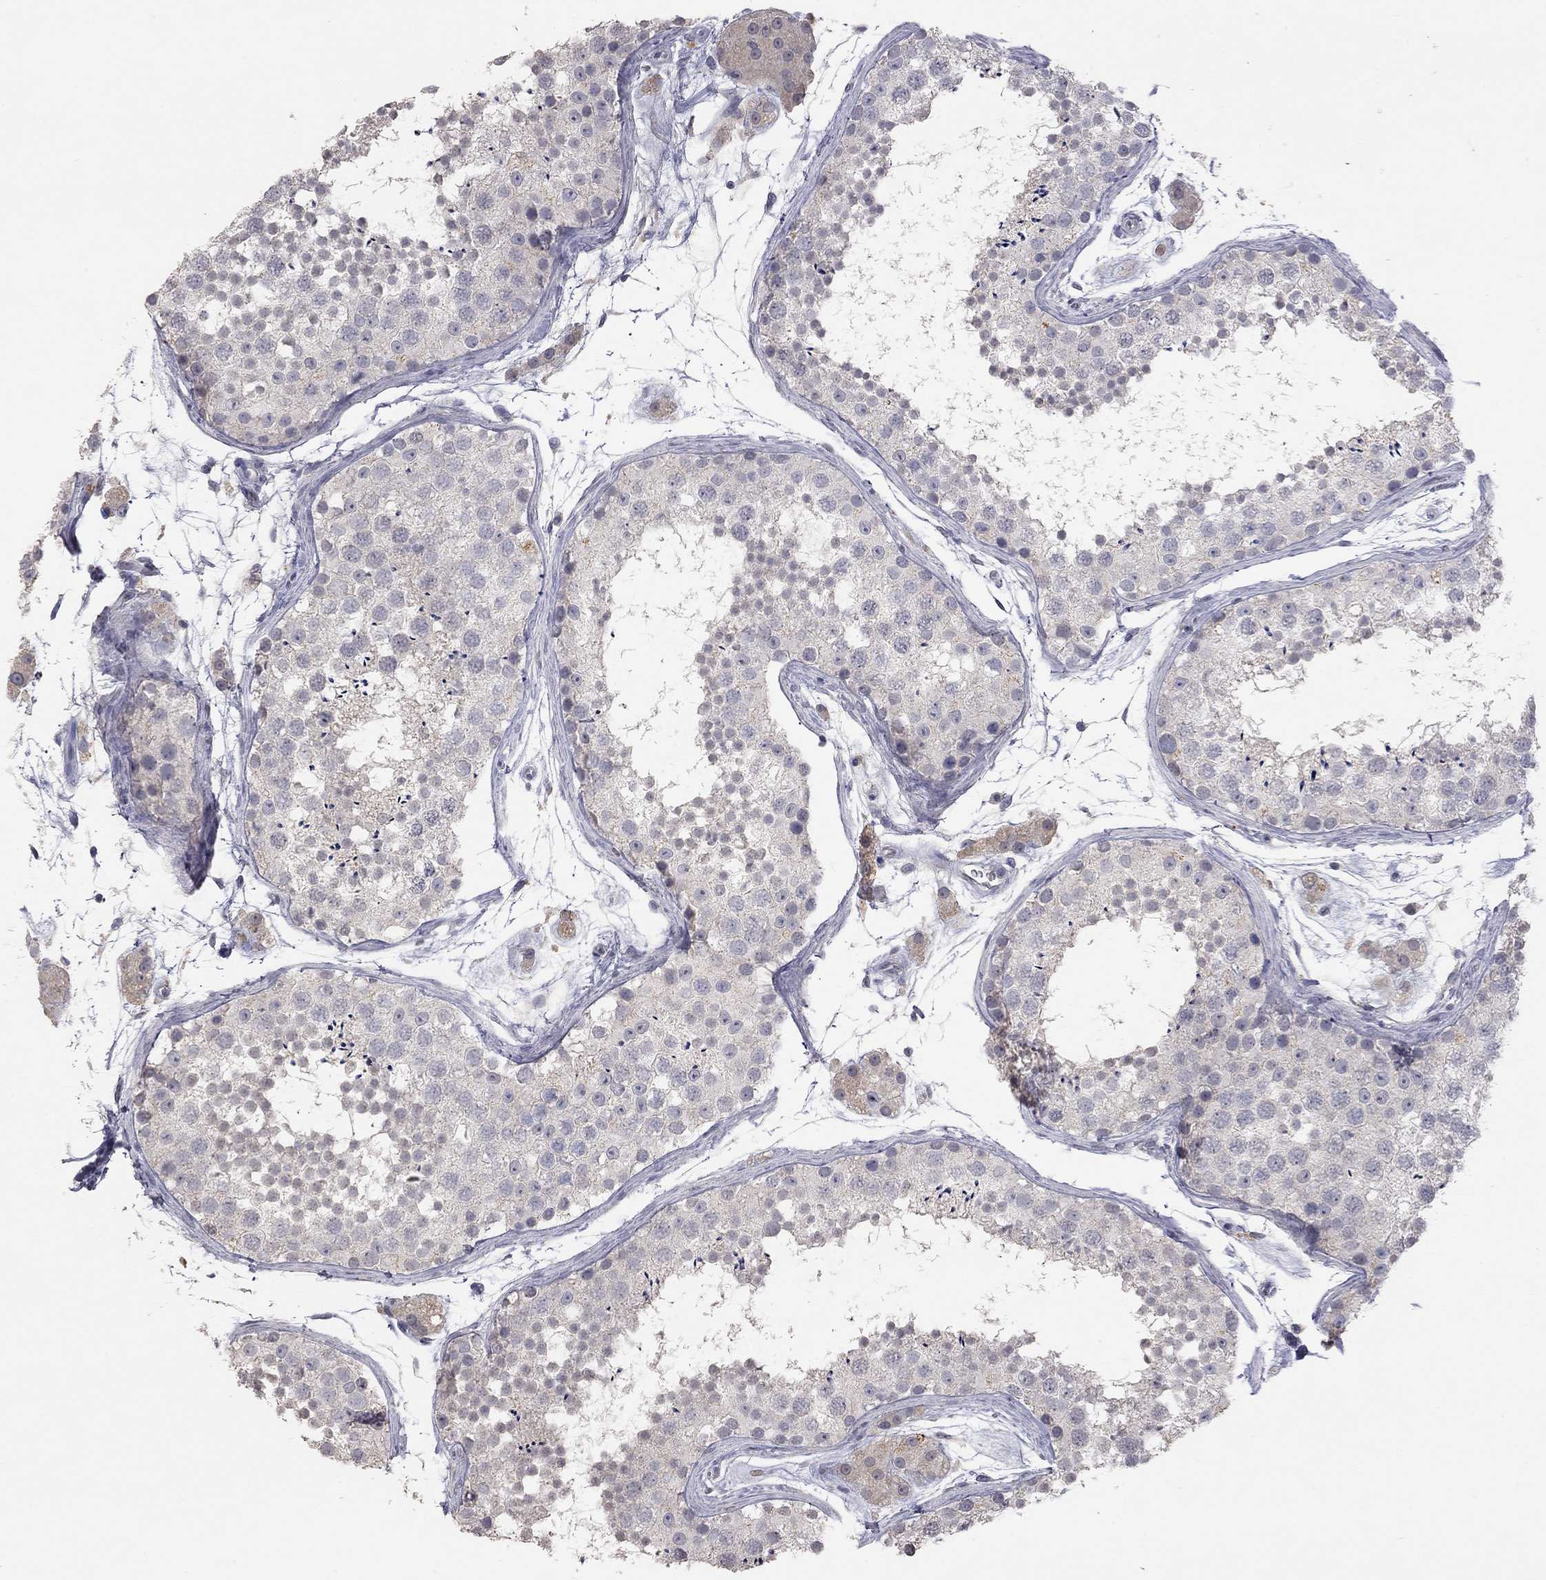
{"staining": {"intensity": "negative", "quantity": "none", "location": "none"}, "tissue": "testis", "cell_type": "Cells in seminiferous ducts", "image_type": "normal", "snomed": [{"axis": "morphology", "description": "Normal tissue, NOS"}, {"axis": "topography", "description": "Testis"}], "caption": "Immunohistochemical staining of normal testis demonstrates no significant positivity in cells in seminiferous ducts. The staining is performed using DAB brown chromogen with nuclei counter-stained in using hematoxylin.", "gene": "SYT12", "patient": {"sex": "male", "age": 41}}